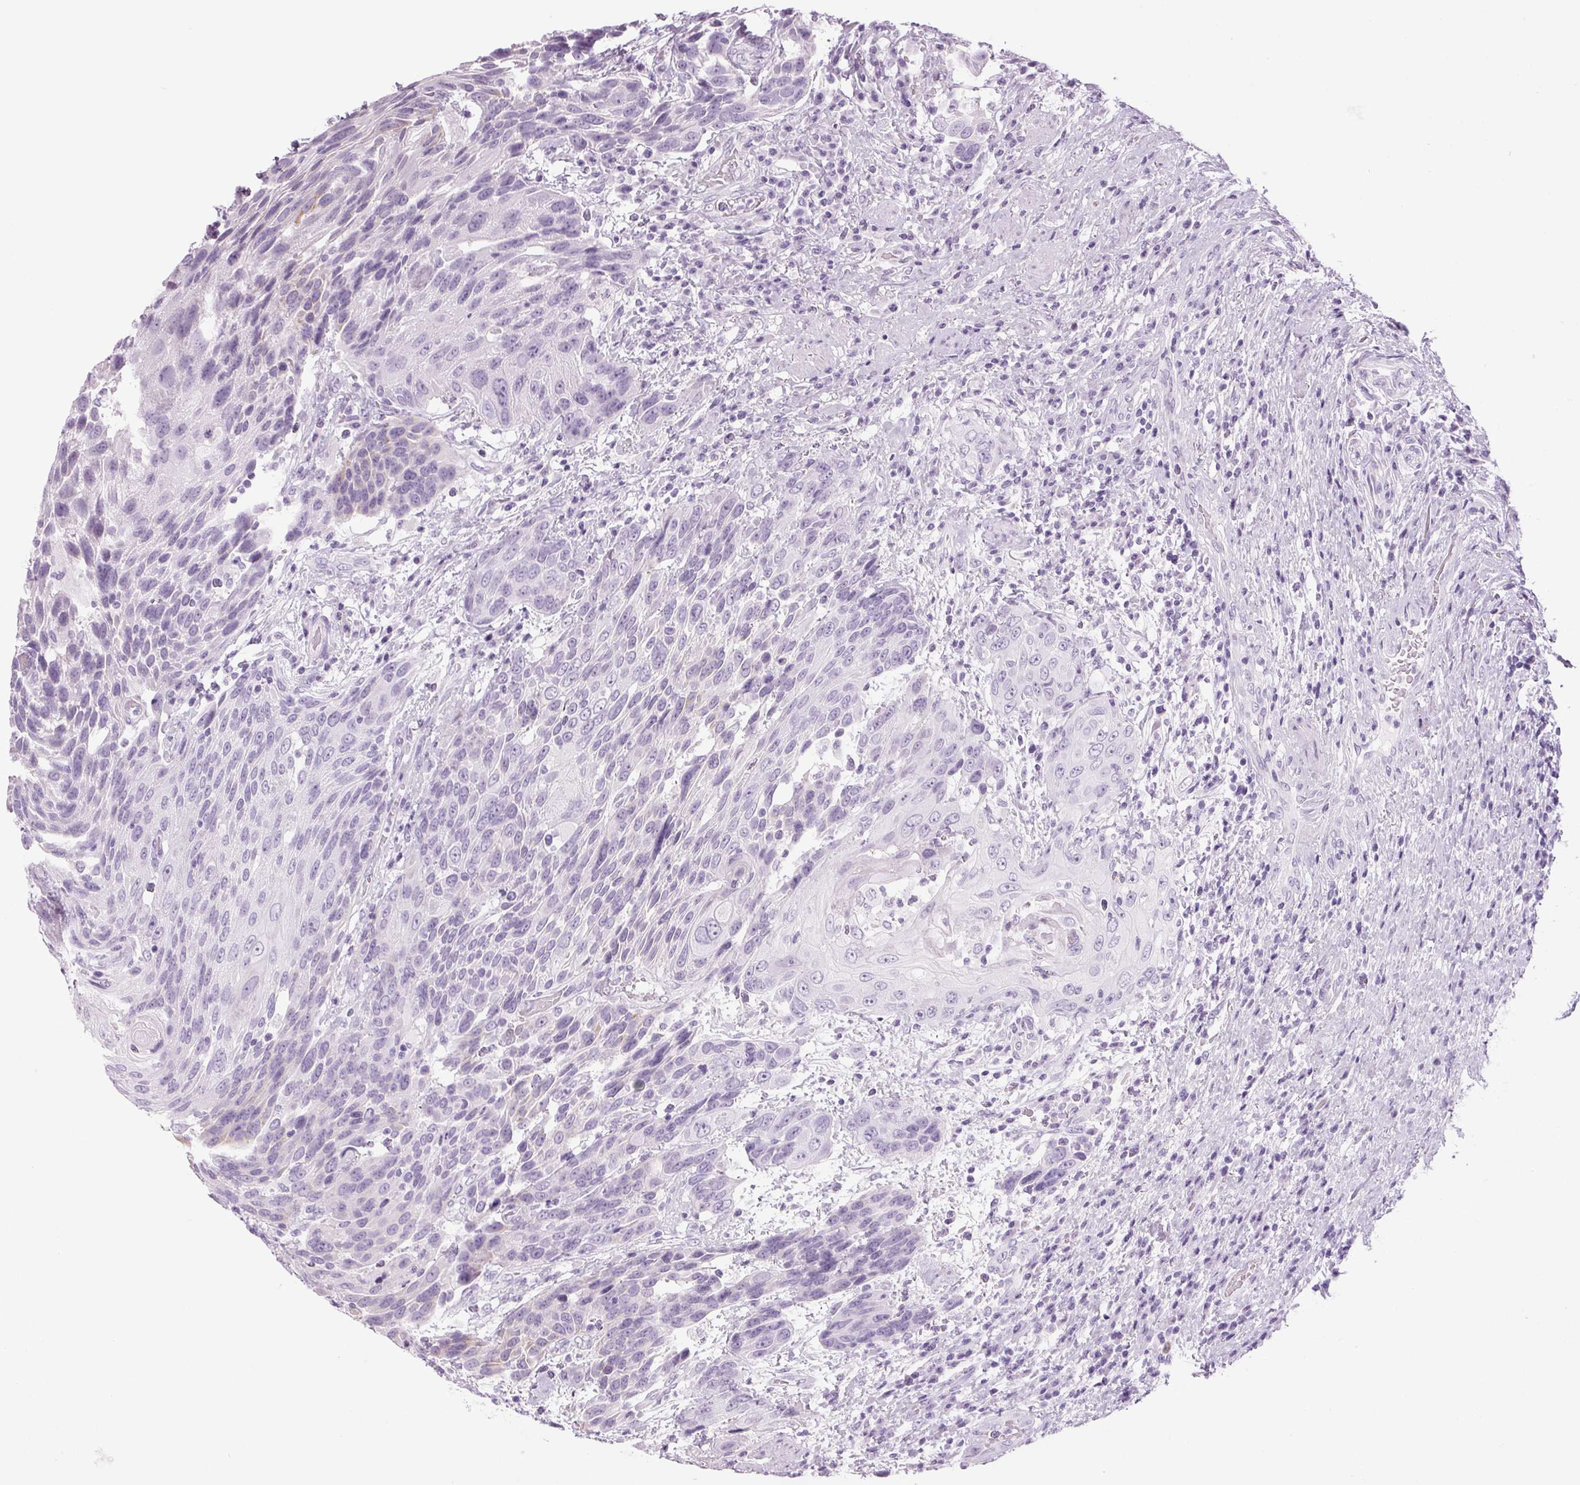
{"staining": {"intensity": "negative", "quantity": "none", "location": "none"}, "tissue": "urothelial cancer", "cell_type": "Tumor cells", "image_type": "cancer", "snomed": [{"axis": "morphology", "description": "Urothelial carcinoma, High grade"}, {"axis": "topography", "description": "Urinary bladder"}], "caption": "Tumor cells are negative for protein expression in human urothelial cancer.", "gene": "PPP1R1A", "patient": {"sex": "female", "age": 70}}